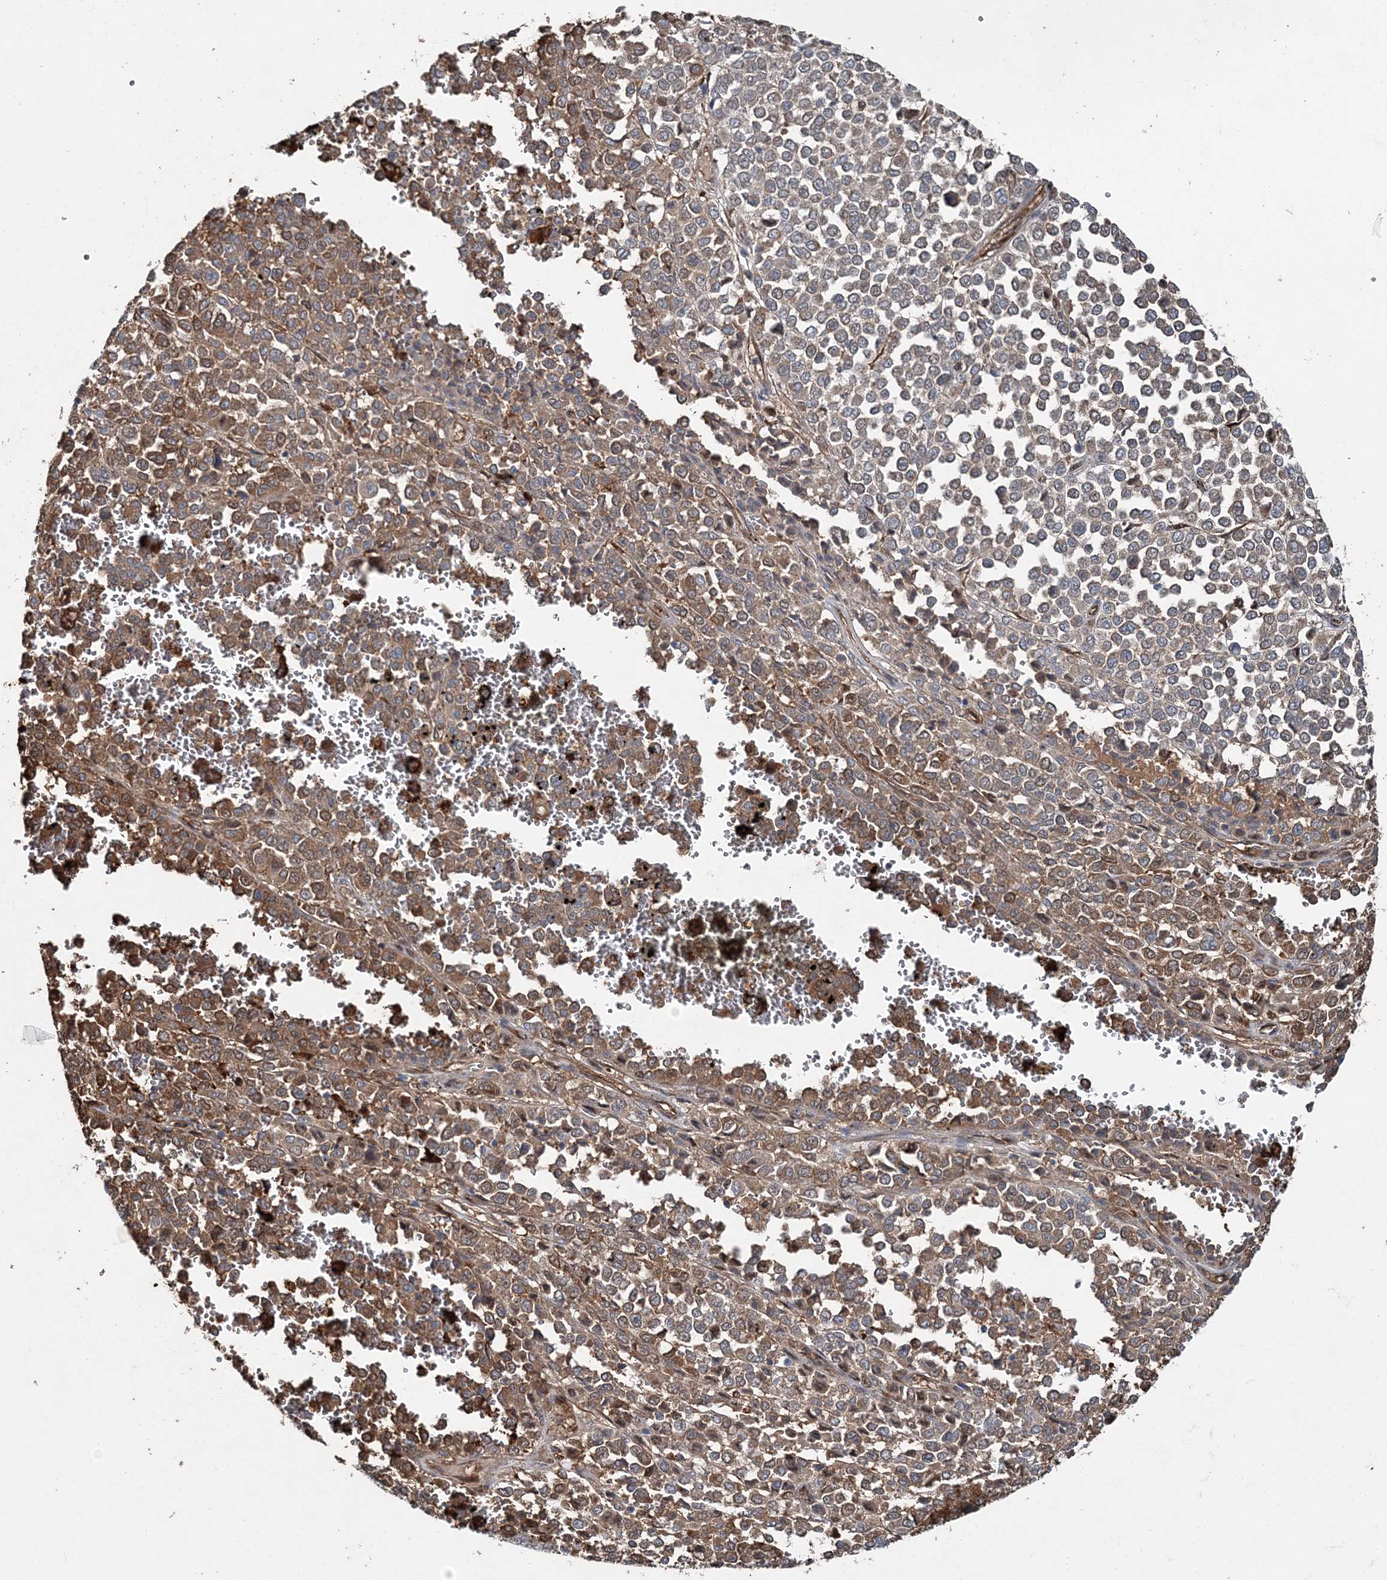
{"staining": {"intensity": "moderate", "quantity": ">75%", "location": "cytoplasmic/membranous"}, "tissue": "melanoma", "cell_type": "Tumor cells", "image_type": "cancer", "snomed": [{"axis": "morphology", "description": "Malignant melanoma, Metastatic site"}, {"axis": "topography", "description": "Pancreas"}], "caption": "High-magnification brightfield microscopy of malignant melanoma (metastatic site) stained with DAB (3,3'-diaminobenzidine) (brown) and counterstained with hematoxylin (blue). tumor cells exhibit moderate cytoplasmic/membranous positivity is seen in approximately>75% of cells.", "gene": "SPOPL", "patient": {"sex": "female", "age": 30}}